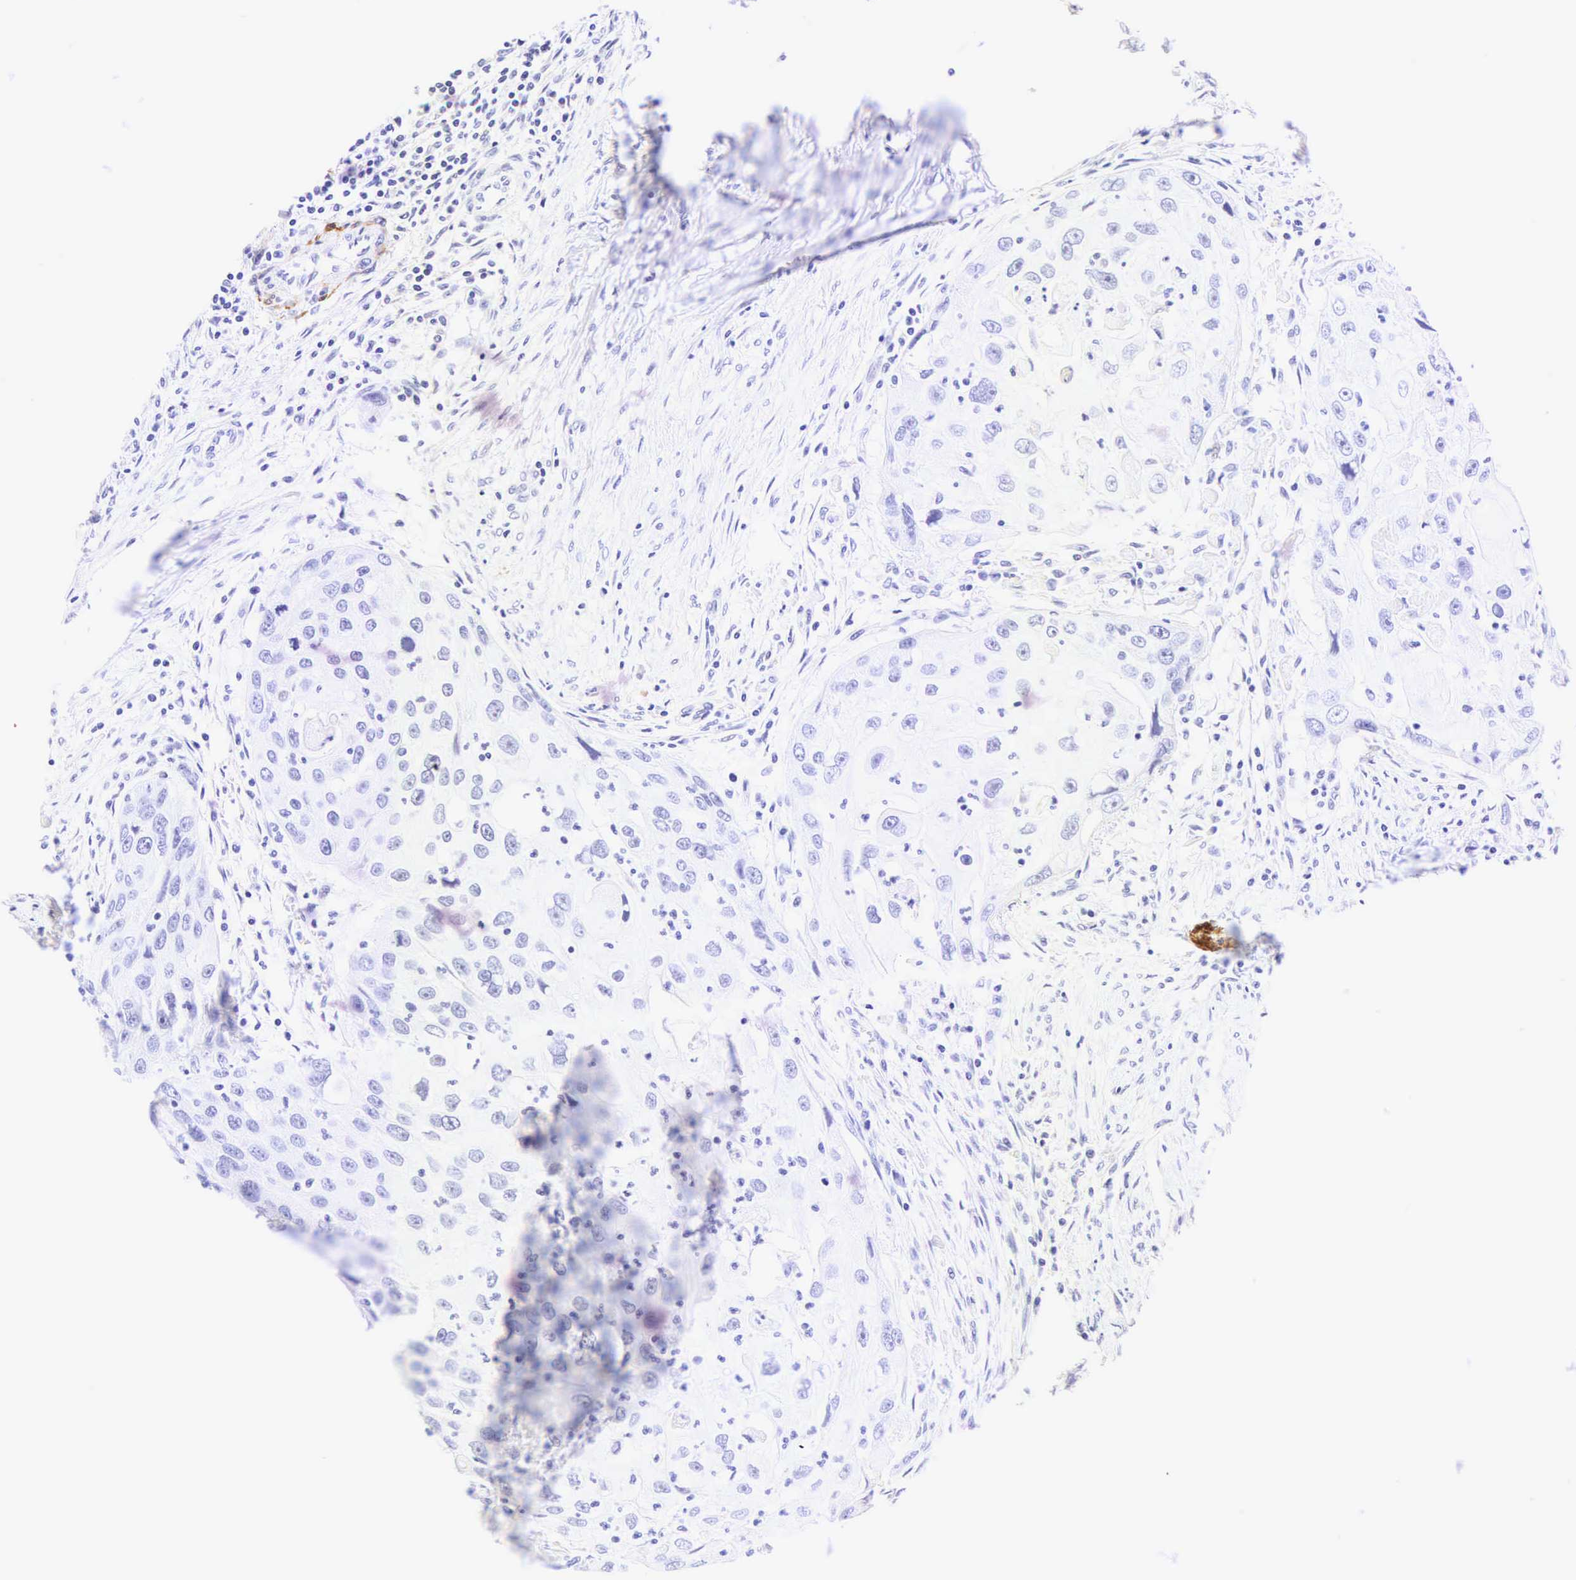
{"staining": {"intensity": "negative", "quantity": "none", "location": "none"}, "tissue": "head and neck cancer", "cell_type": "Tumor cells", "image_type": "cancer", "snomed": [{"axis": "morphology", "description": "Squamous cell carcinoma, NOS"}, {"axis": "topography", "description": "Head-Neck"}], "caption": "Head and neck squamous cell carcinoma stained for a protein using IHC exhibits no expression tumor cells.", "gene": "CALD1", "patient": {"sex": "male", "age": 64}}